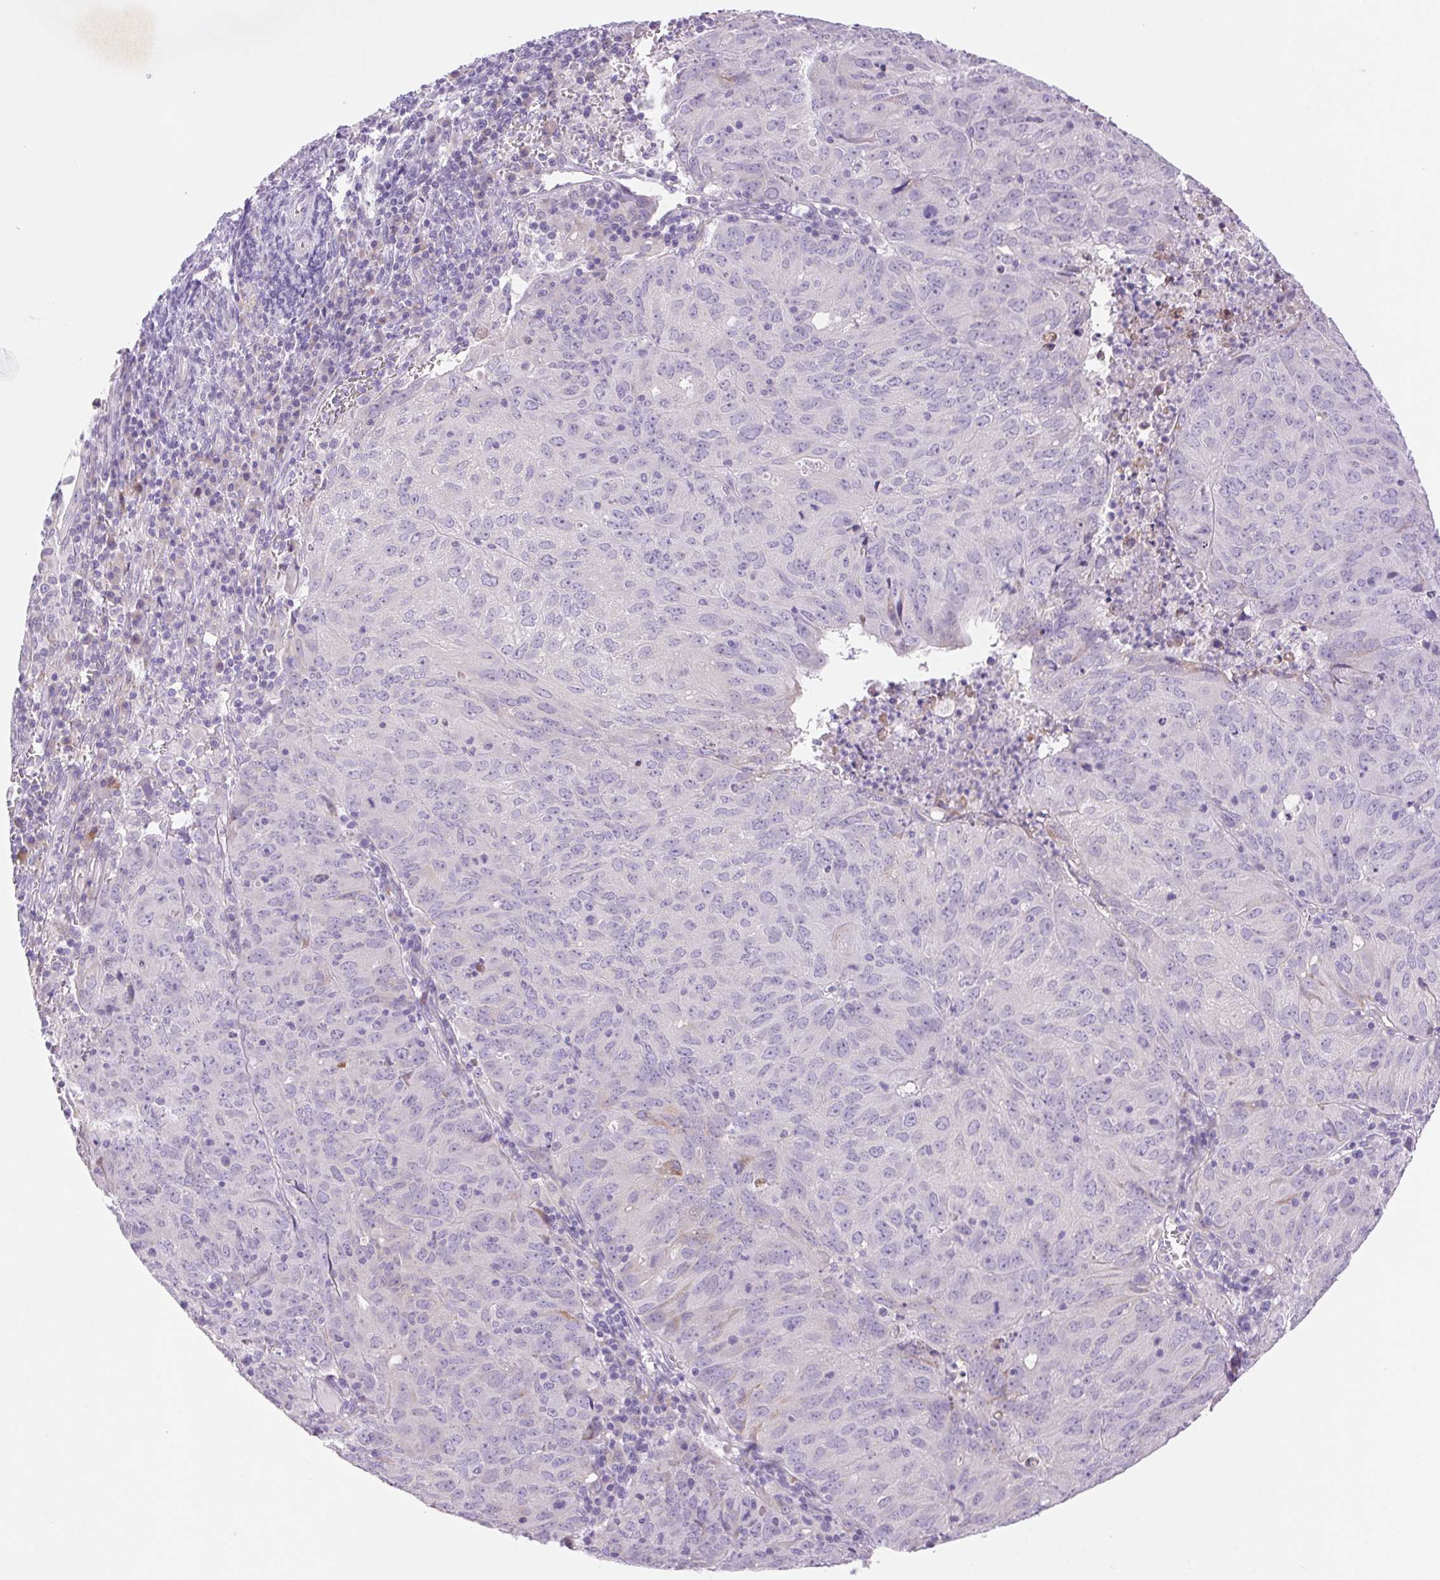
{"staining": {"intensity": "negative", "quantity": "none", "location": "none"}, "tissue": "cervical cancer", "cell_type": "Tumor cells", "image_type": "cancer", "snomed": [{"axis": "morphology", "description": "Adenocarcinoma, NOS"}, {"axis": "topography", "description": "Cervix"}], "caption": "The immunohistochemistry (IHC) image has no significant expression in tumor cells of cervical adenocarcinoma tissue.", "gene": "ARHGAP11B", "patient": {"sex": "female", "age": 56}}